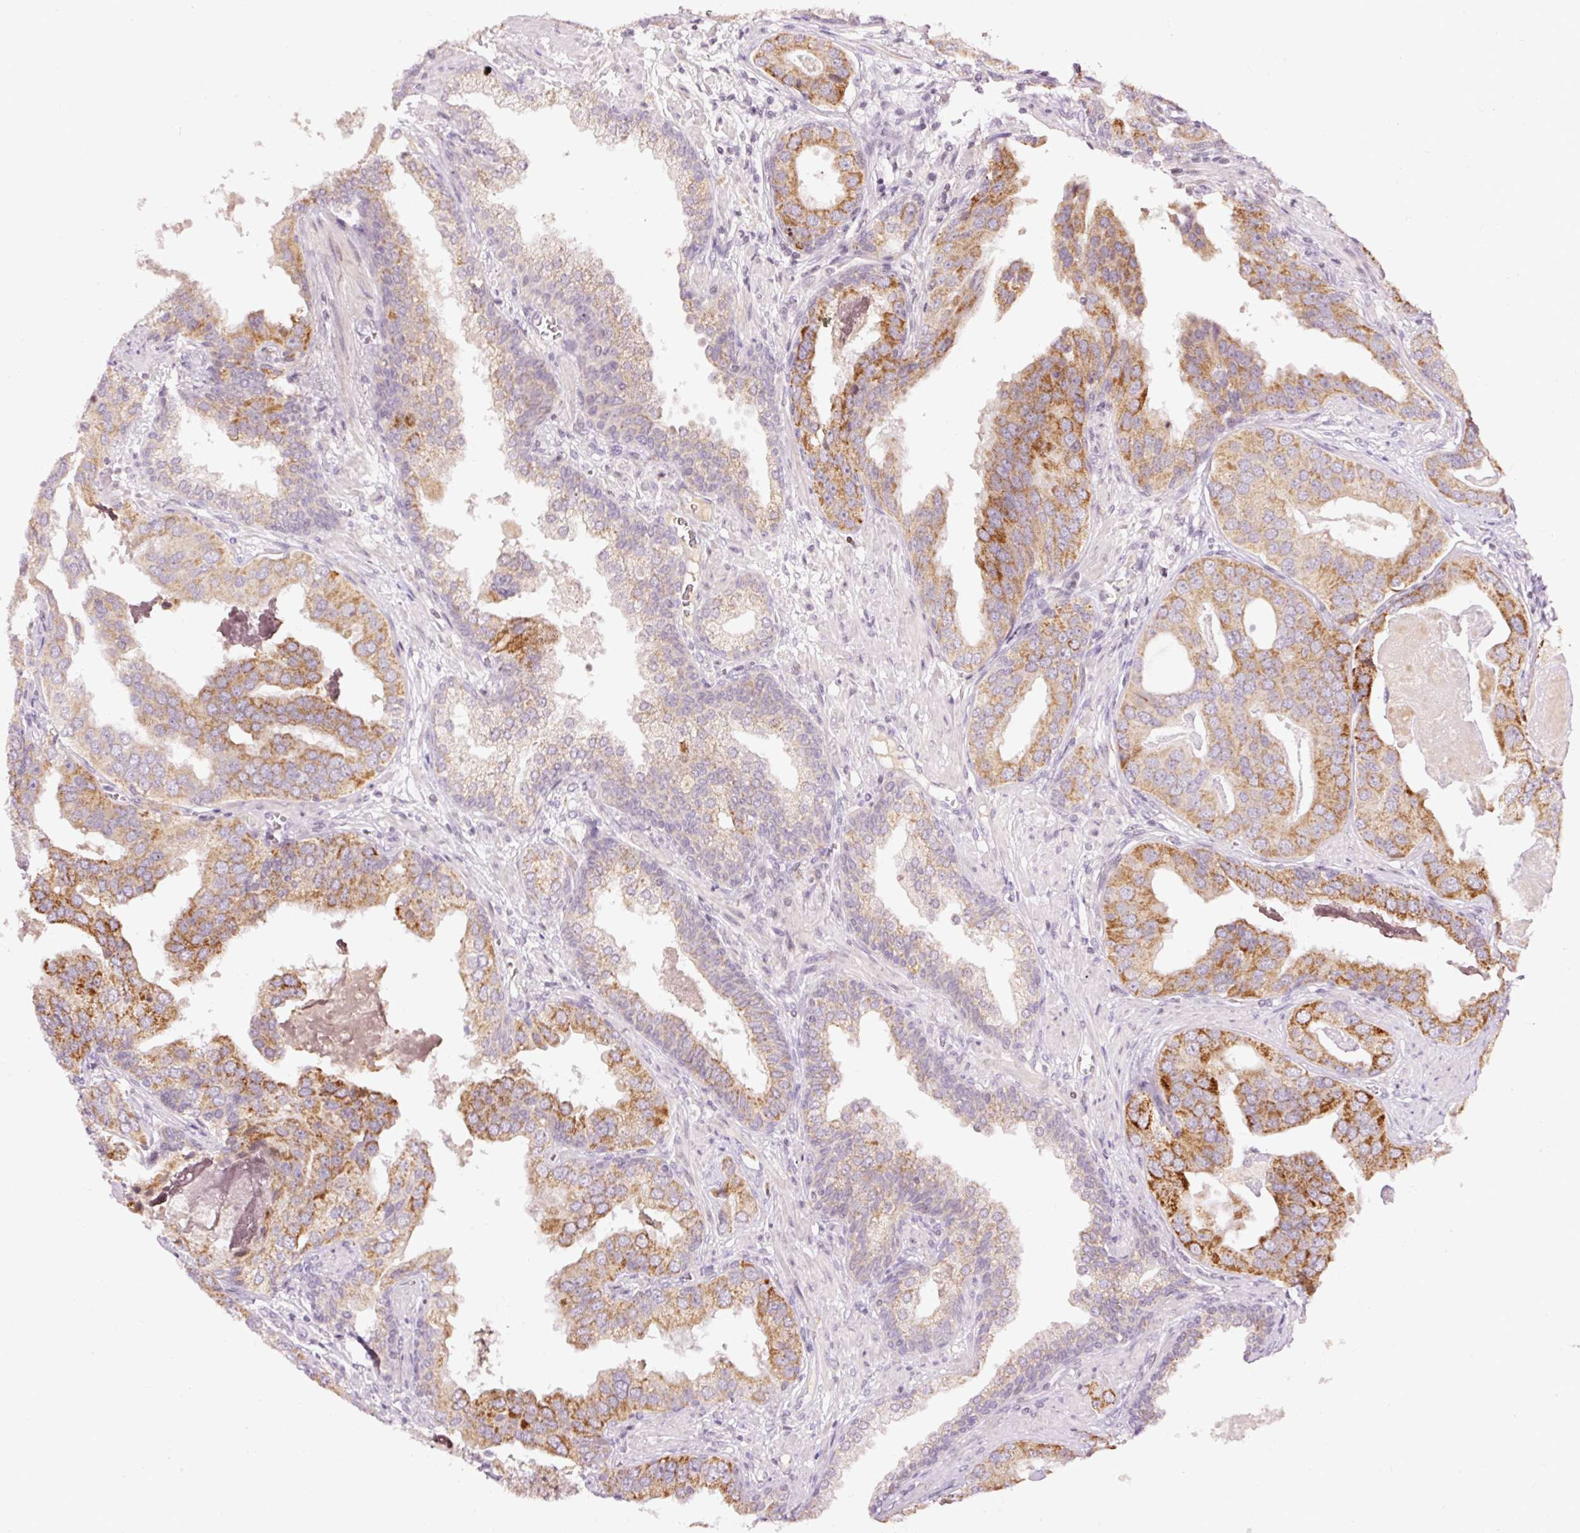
{"staining": {"intensity": "moderate", "quantity": "25%-75%", "location": "cytoplasmic/membranous"}, "tissue": "prostate cancer", "cell_type": "Tumor cells", "image_type": "cancer", "snomed": [{"axis": "morphology", "description": "Adenocarcinoma, High grade"}, {"axis": "topography", "description": "Prostate"}], "caption": "Brown immunohistochemical staining in human prostate cancer demonstrates moderate cytoplasmic/membranous expression in approximately 25%-75% of tumor cells.", "gene": "ABHD11", "patient": {"sex": "male", "age": 71}}